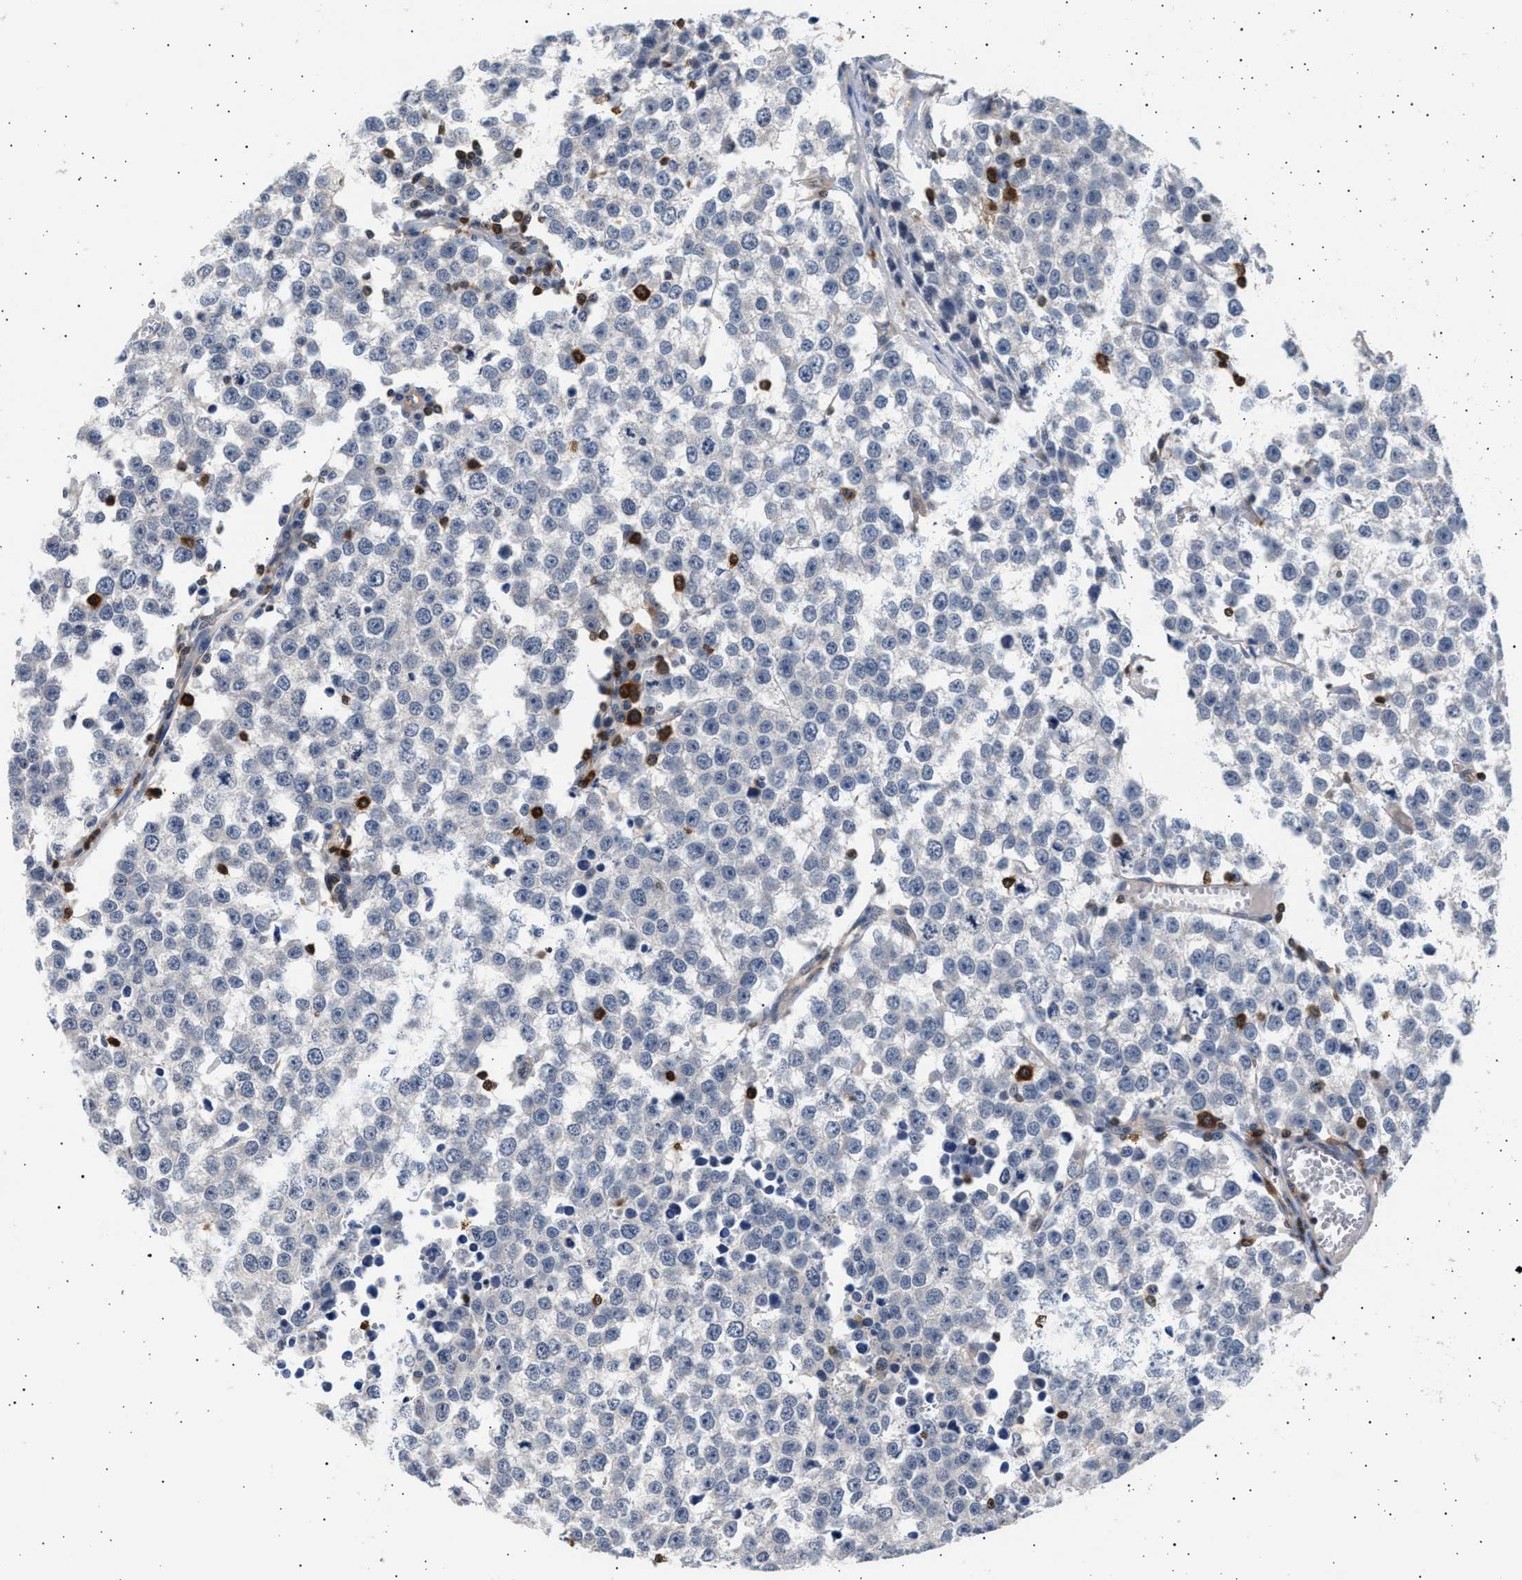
{"staining": {"intensity": "negative", "quantity": "none", "location": "none"}, "tissue": "testis cancer", "cell_type": "Tumor cells", "image_type": "cancer", "snomed": [{"axis": "morphology", "description": "Seminoma, NOS"}, {"axis": "morphology", "description": "Carcinoma, Embryonal, NOS"}, {"axis": "topography", "description": "Testis"}], "caption": "Immunohistochemistry (IHC) micrograph of seminoma (testis) stained for a protein (brown), which demonstrates no expression in tumor cells.", "gene": "GRAP2", "patient": {"sex": "male", "age": 52}}